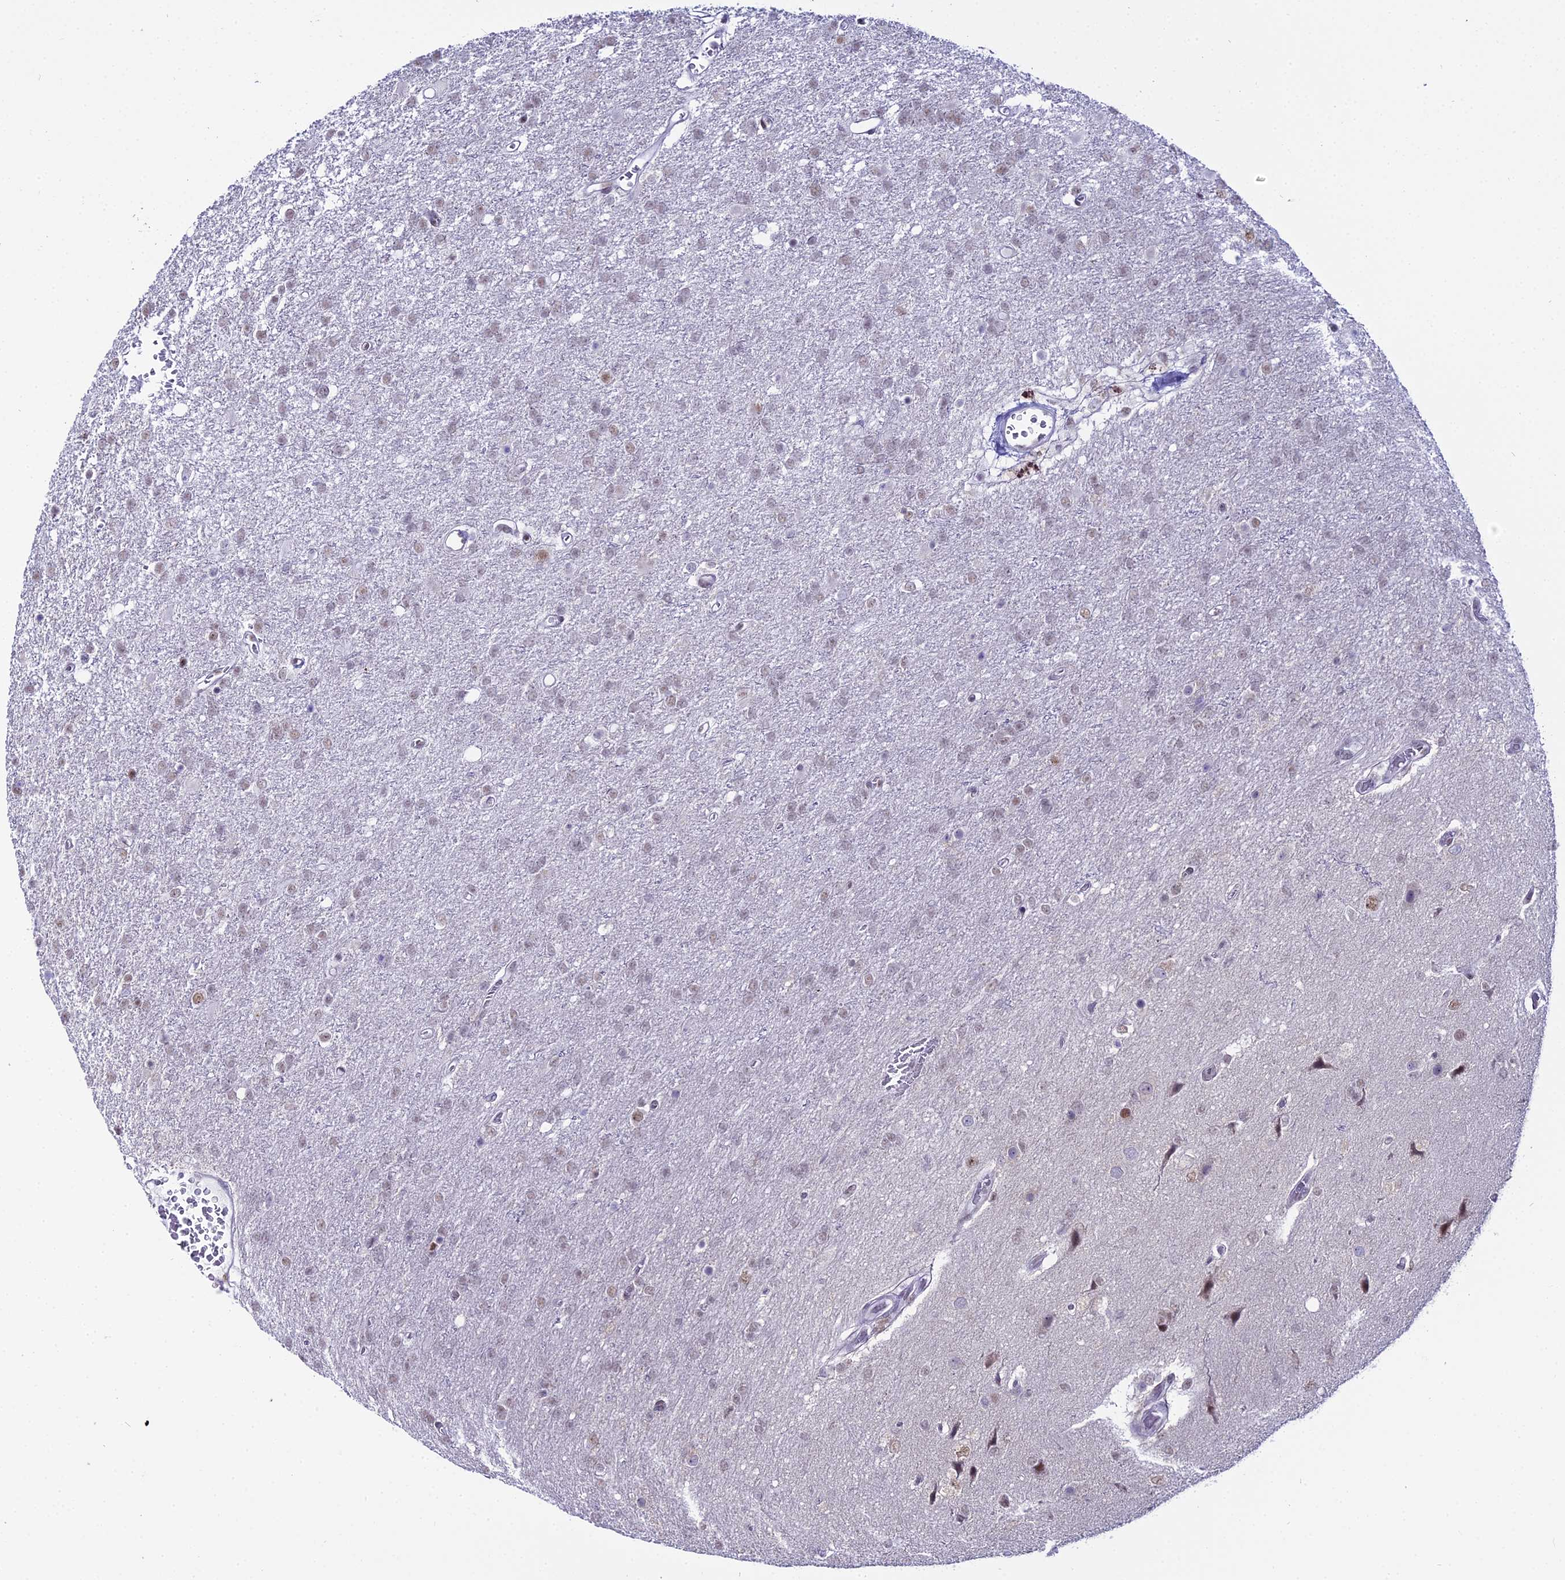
{"staining": {"intensity": "negative", "quantity": "none", "location": "none"}, "tissue": "glioma", "cell_type": "Tumor cells", "image_type": "cancer", "snomed": [{"axis": "morphology", "description": "Glioma, malignant, High grade"}, {"axis": "topography", "description": "Brain"}], "caption": "DAB (3,3'-diaminobenzidine) immunohistochemical staining of malignant glioma (high-grade) reveals no significant positivity in tumor cells.", "gene": "RBM12", "patient": {"sex": "female", "age": 74}}